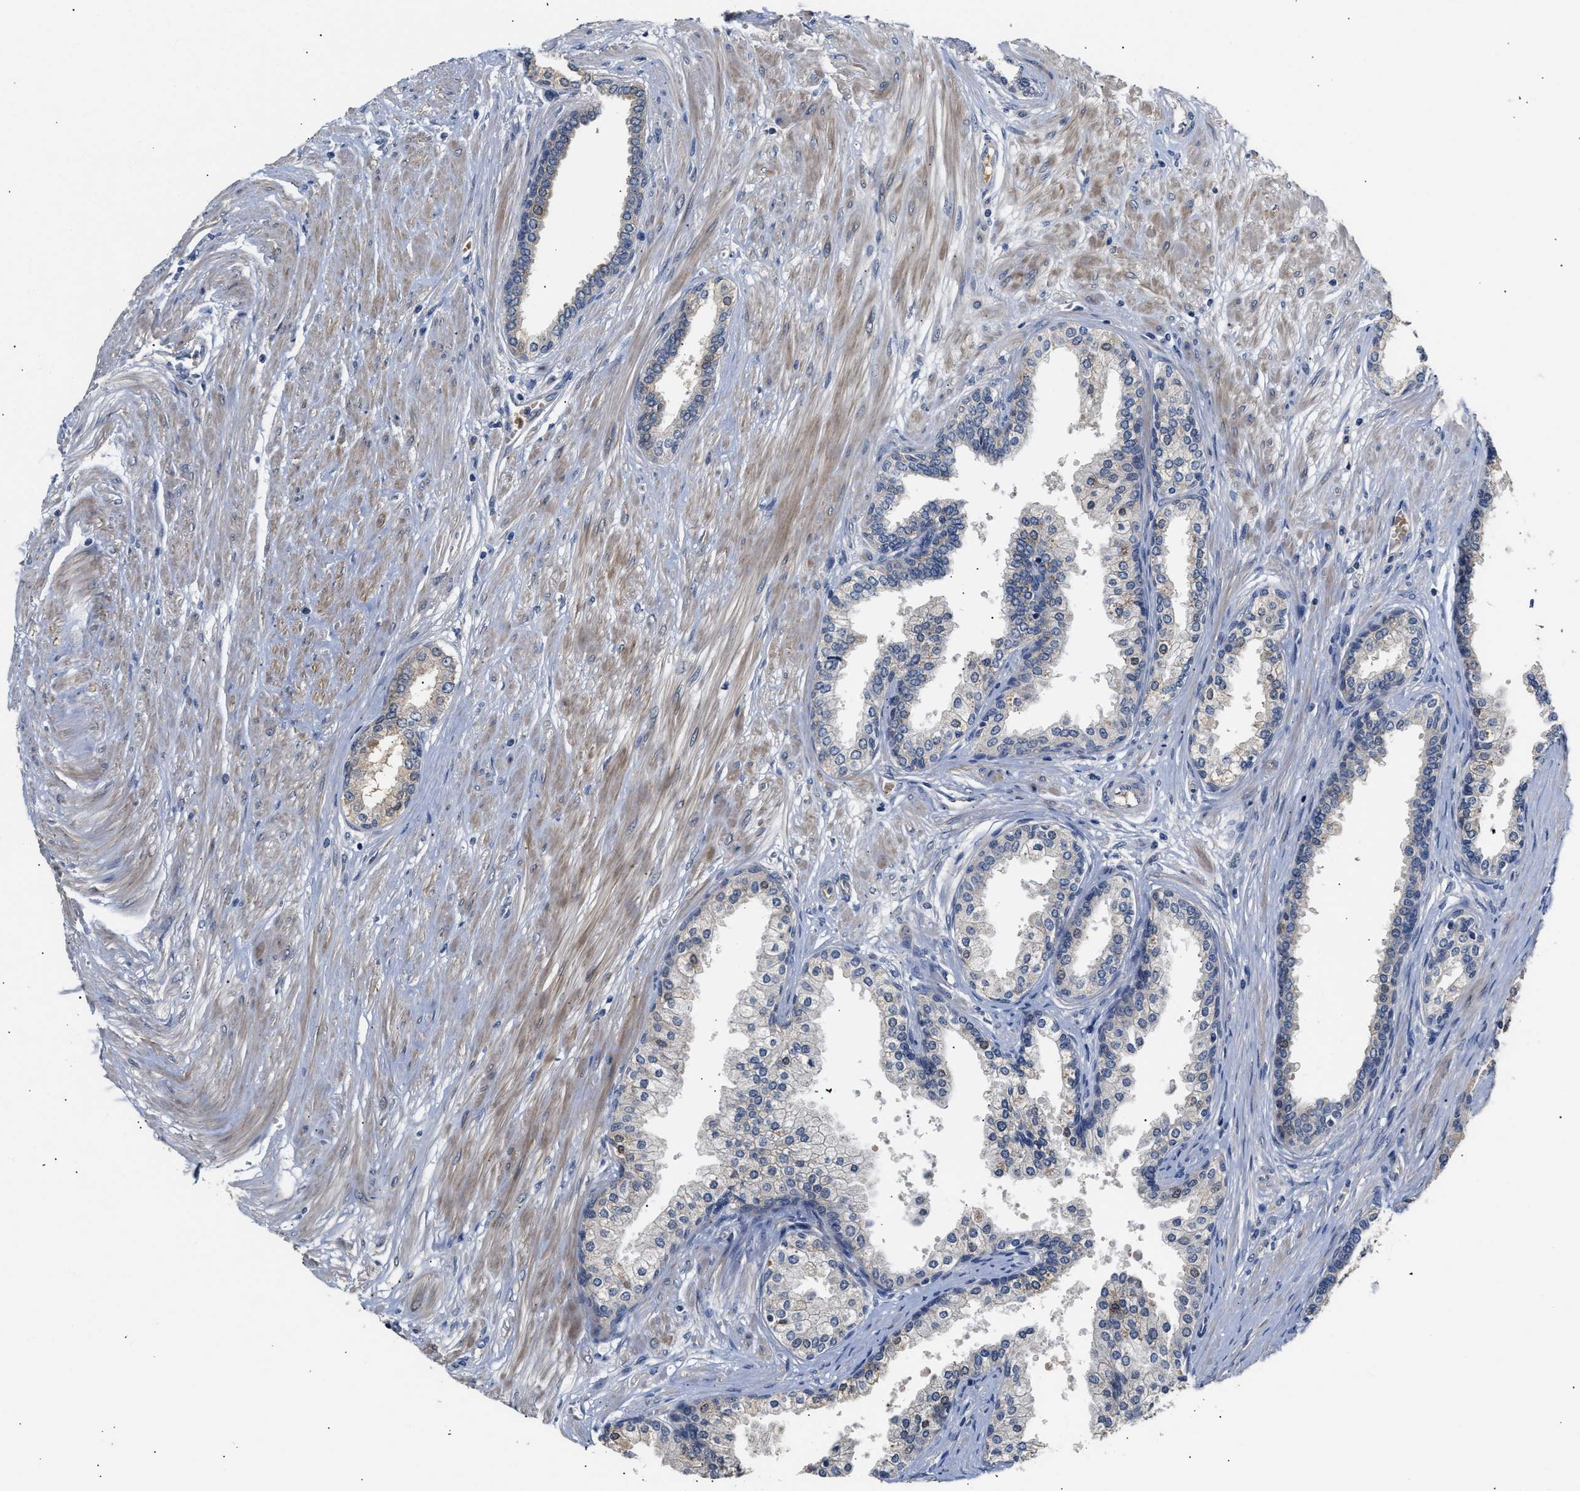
{"staining": {"intensity": "negative", "quantity": "none", "location": "none"}, "tissue": "prostate cancer", "cell_type": "Tumor cells", "image_type": "cancer", "snomed": [{"axis": "morphology", "description": "Adenocarcinoma, Low grade"}, {"axis": "topography", "description": "Prostate"}], "caption": "An IHC histopathology image of prostate cancer is shown. There is no staining in tumor cells of prostate cancer.", "gene": "KASH5", "patient": {"sex": "male", "age": 57}}